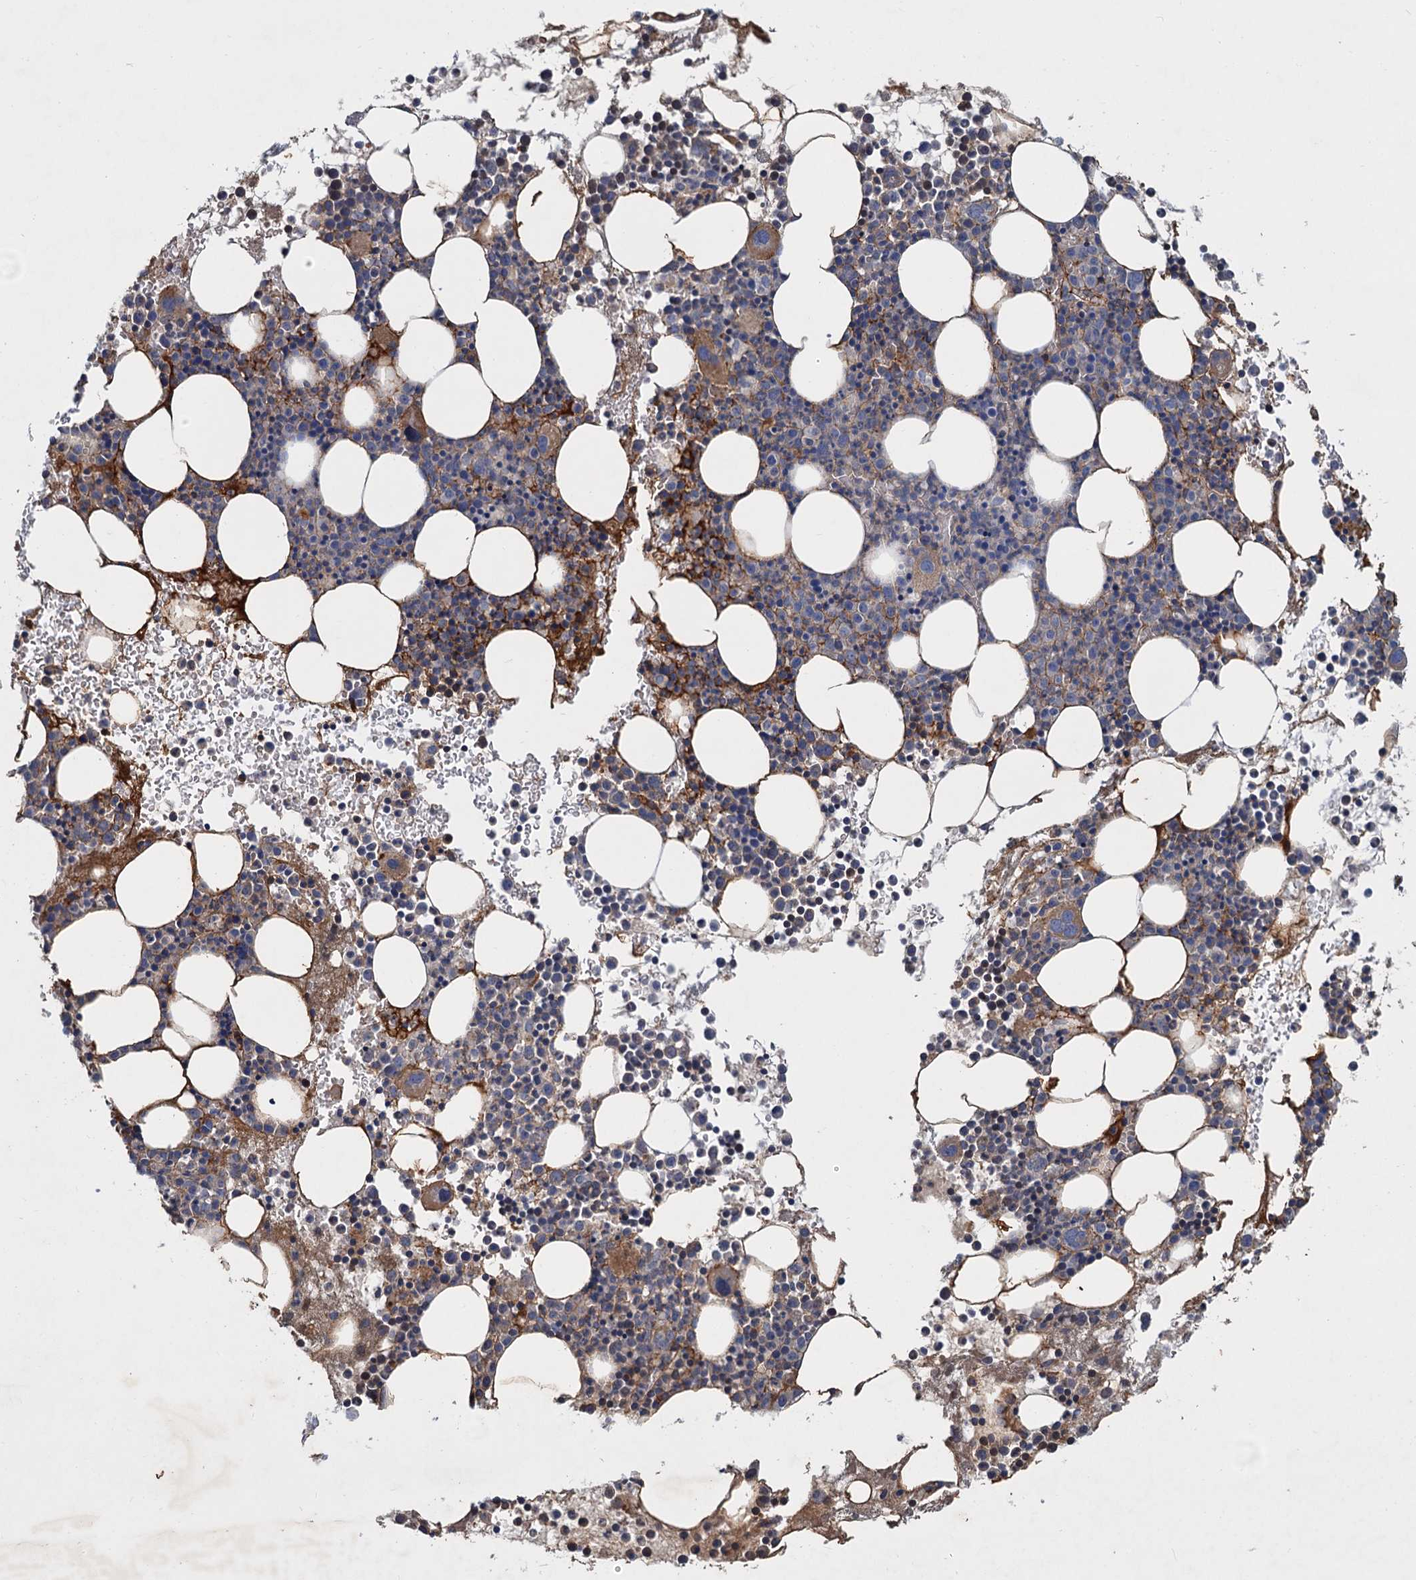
{"staining": {"intensity": "weak", "quantity": "<25%", "location": "cytoplasmic/membranous"}, "tissue": "bone marrow", "cell_type": "Hematopoietic cells", "image_type": "normal", "snomed": [{"axis": "morphology", "description": "Normal tissue, NOS"}, {"axis": "topography", "description": "Bone marrow"}], "caption": "Hematopoietic cells are negative for brown protein staining in benign bone marrow. (DAB (3,3'-diaminobenzidine) immunohistochemistry (IHC) visualized using brightfield microscopy, high magnification).", "gene": "CHRD", "patient": {"sex": "female", "age": 76}}